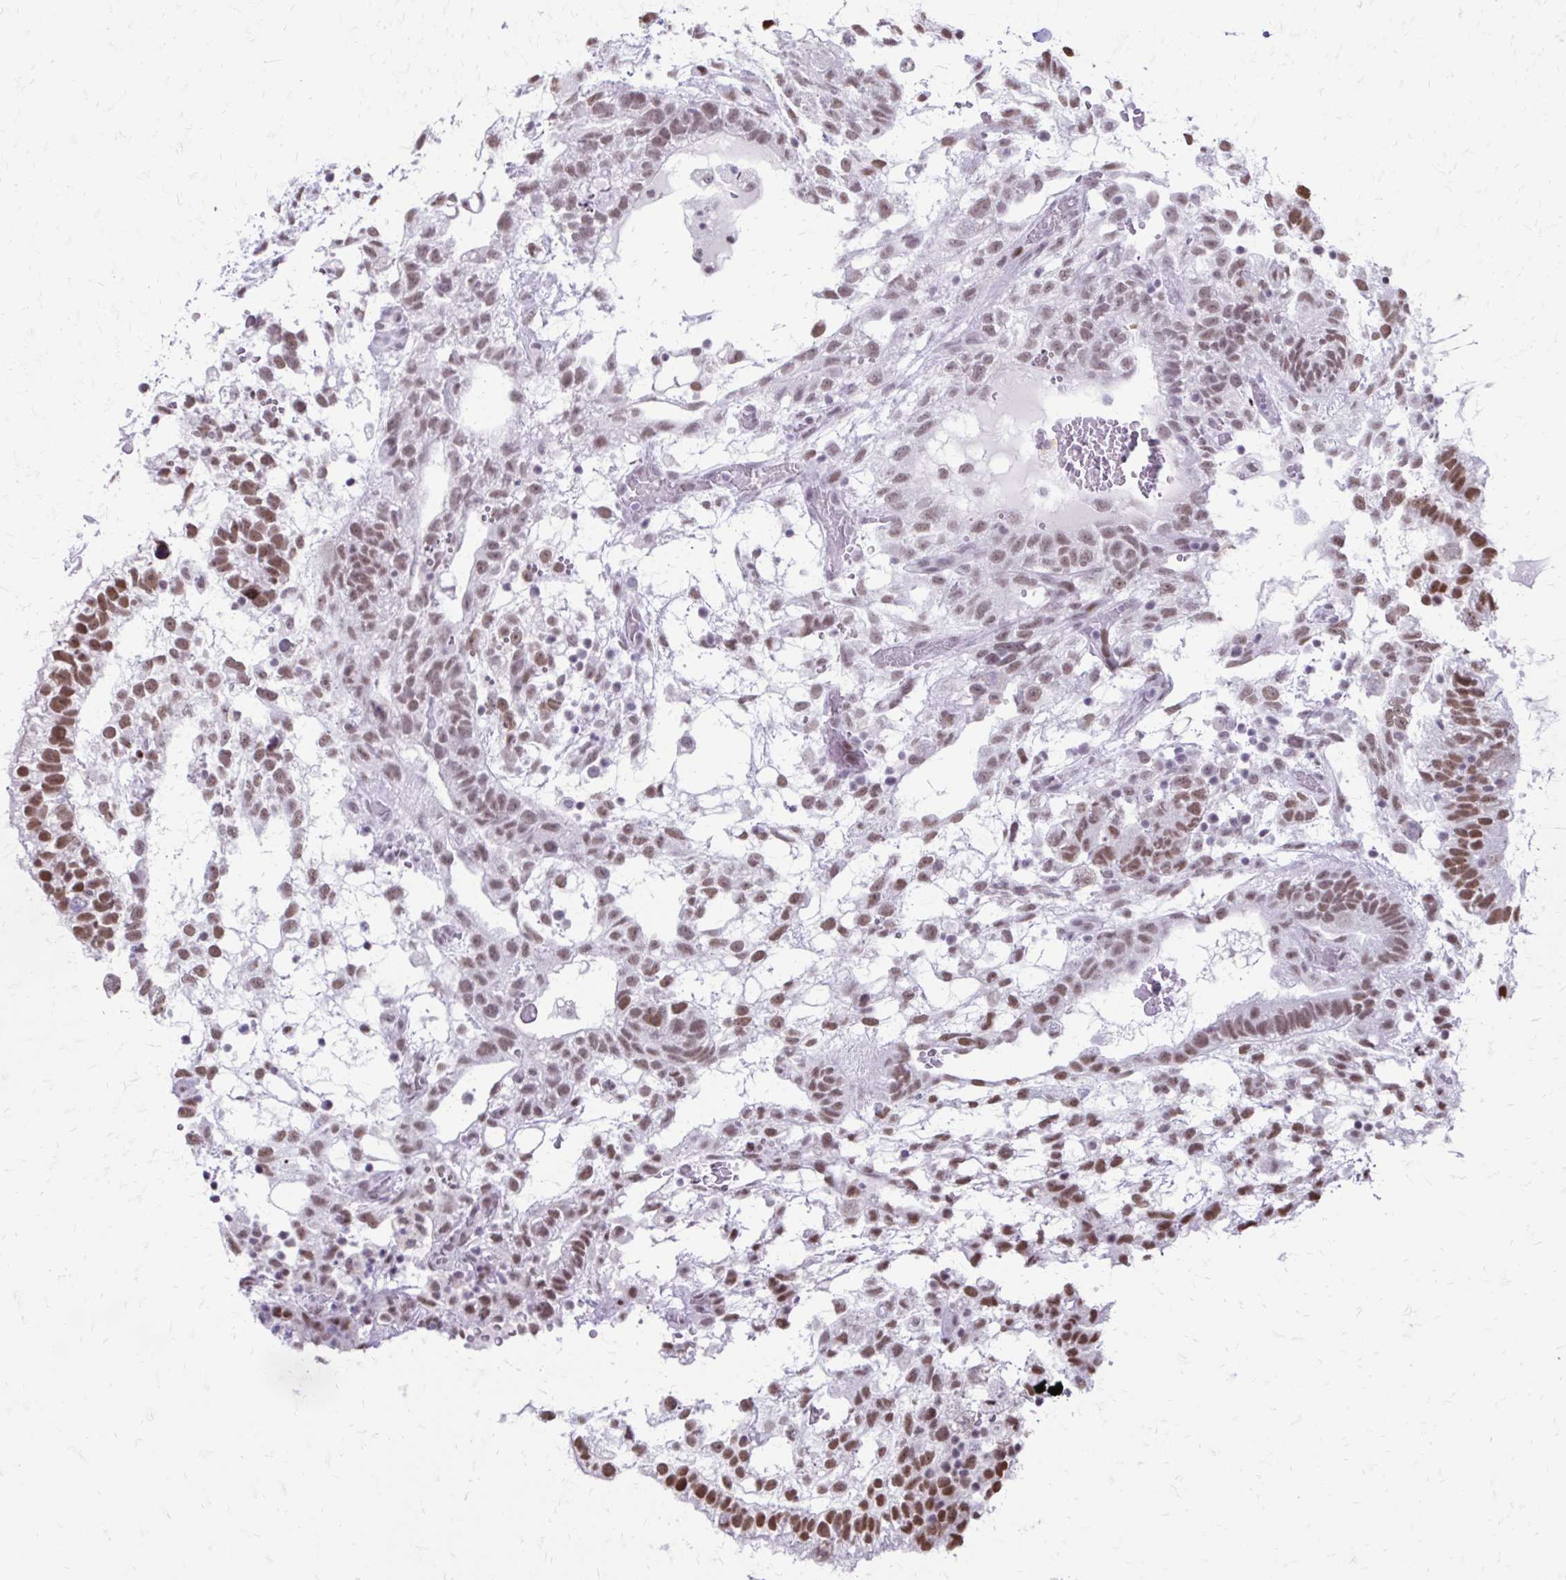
{"staining": {"intensity": "moderate", "quantity": ">75%", "location": "nuclear"}, "tissue": "testis cancer", "cell_type": "Tumor cells", "image_type": "cancer", "snomed": [{"axis": "morphology", "description": "Normal tissue, NOS"}, {"axis": "morphology", "description": "Carcinoma, Embryonal, NOS"}, {"axis": "topography", "description": "Testis"}], "caption": "The micrograph reveals a brown stain indicating the presence of a protein in the nuclear of tumor cells in testis embryonal carcinoma.", "gene": "SS18", "patient": {"sex": "male", "age": 32}}